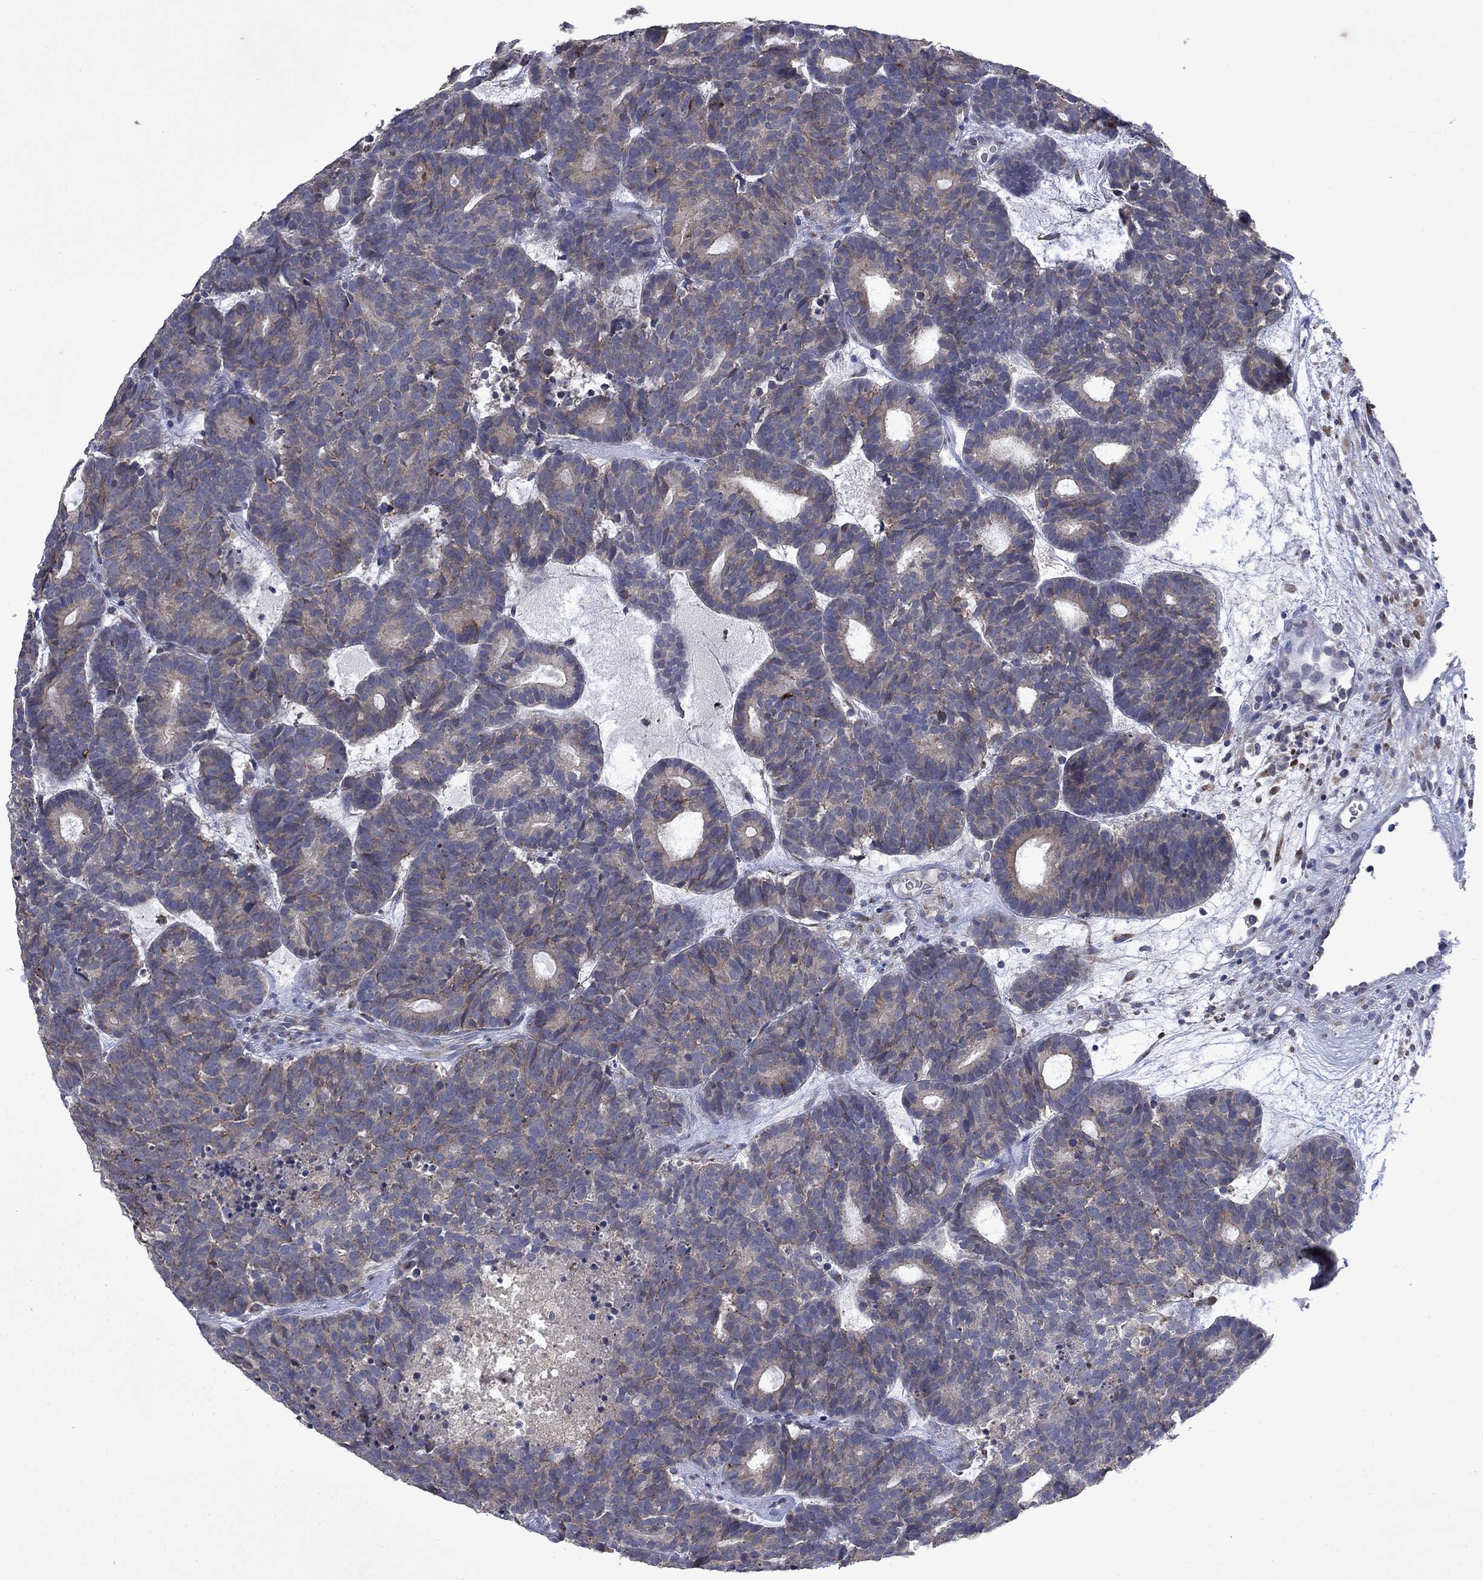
{"staining": {"intensity": "negative", "quantity": "none", "location": "none"}, "tissue": "head and neck cancer", "cell_type": "Tumor cells", "image_type": "cancer", "snomed": [{"axis": "morphology", "description": "Adenocarcinoma, NOS"}, {"axis": "topography", "description": "Head-Neck"}], "caption": "A photomicrograph of human head and neck adenocarcinoma is negative for staining in tumor cells. (DAB (3,3'-diaminobenzidine) immunohistochemistry (IHC) with hematoxylin counter stain).", "gene": "TMEM97", "patient": {"sex": "female", "age": 81}}